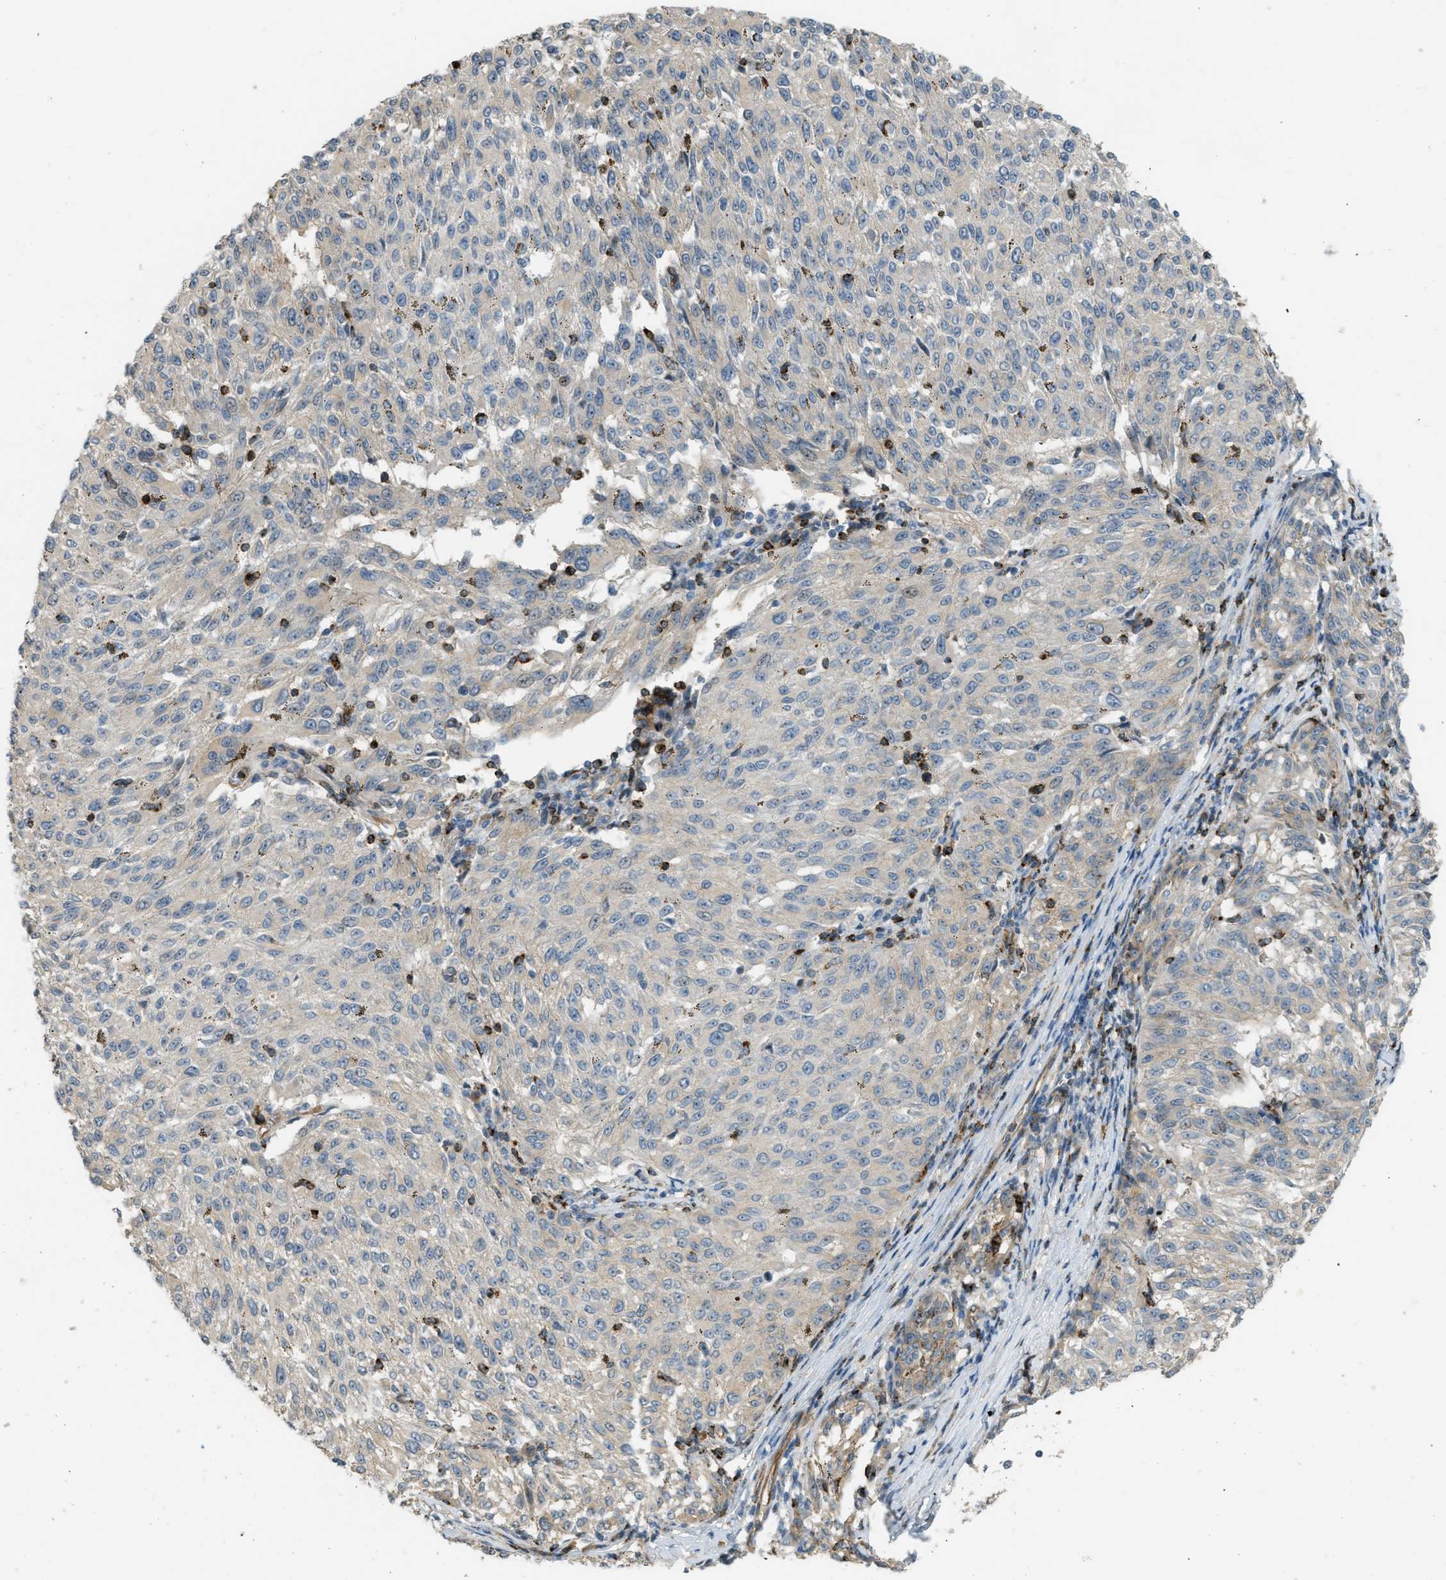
{"staining": {"intensity": "negative", "quantity": "none", "location": "none"}, "tissue": "melanoma", "cell_type": "Tumor cells", "image_type": "cancer", "snomed": [{"axis": "morphology", "description": "Malignant melanoma, NOS"}, {"axis": "topography", "description": "Skin"}], "caption": "The image demonstrates no staining of tumor cells in malignant melanoma. (Stains: DAB (3,3'-diaminobenzidine) IHC with hematoxylin counter stain, Microscopy: brightfield microscopy at high magnification).", "gene": "KIAA1671", "patient": {"sex": "female", "age": 72}}